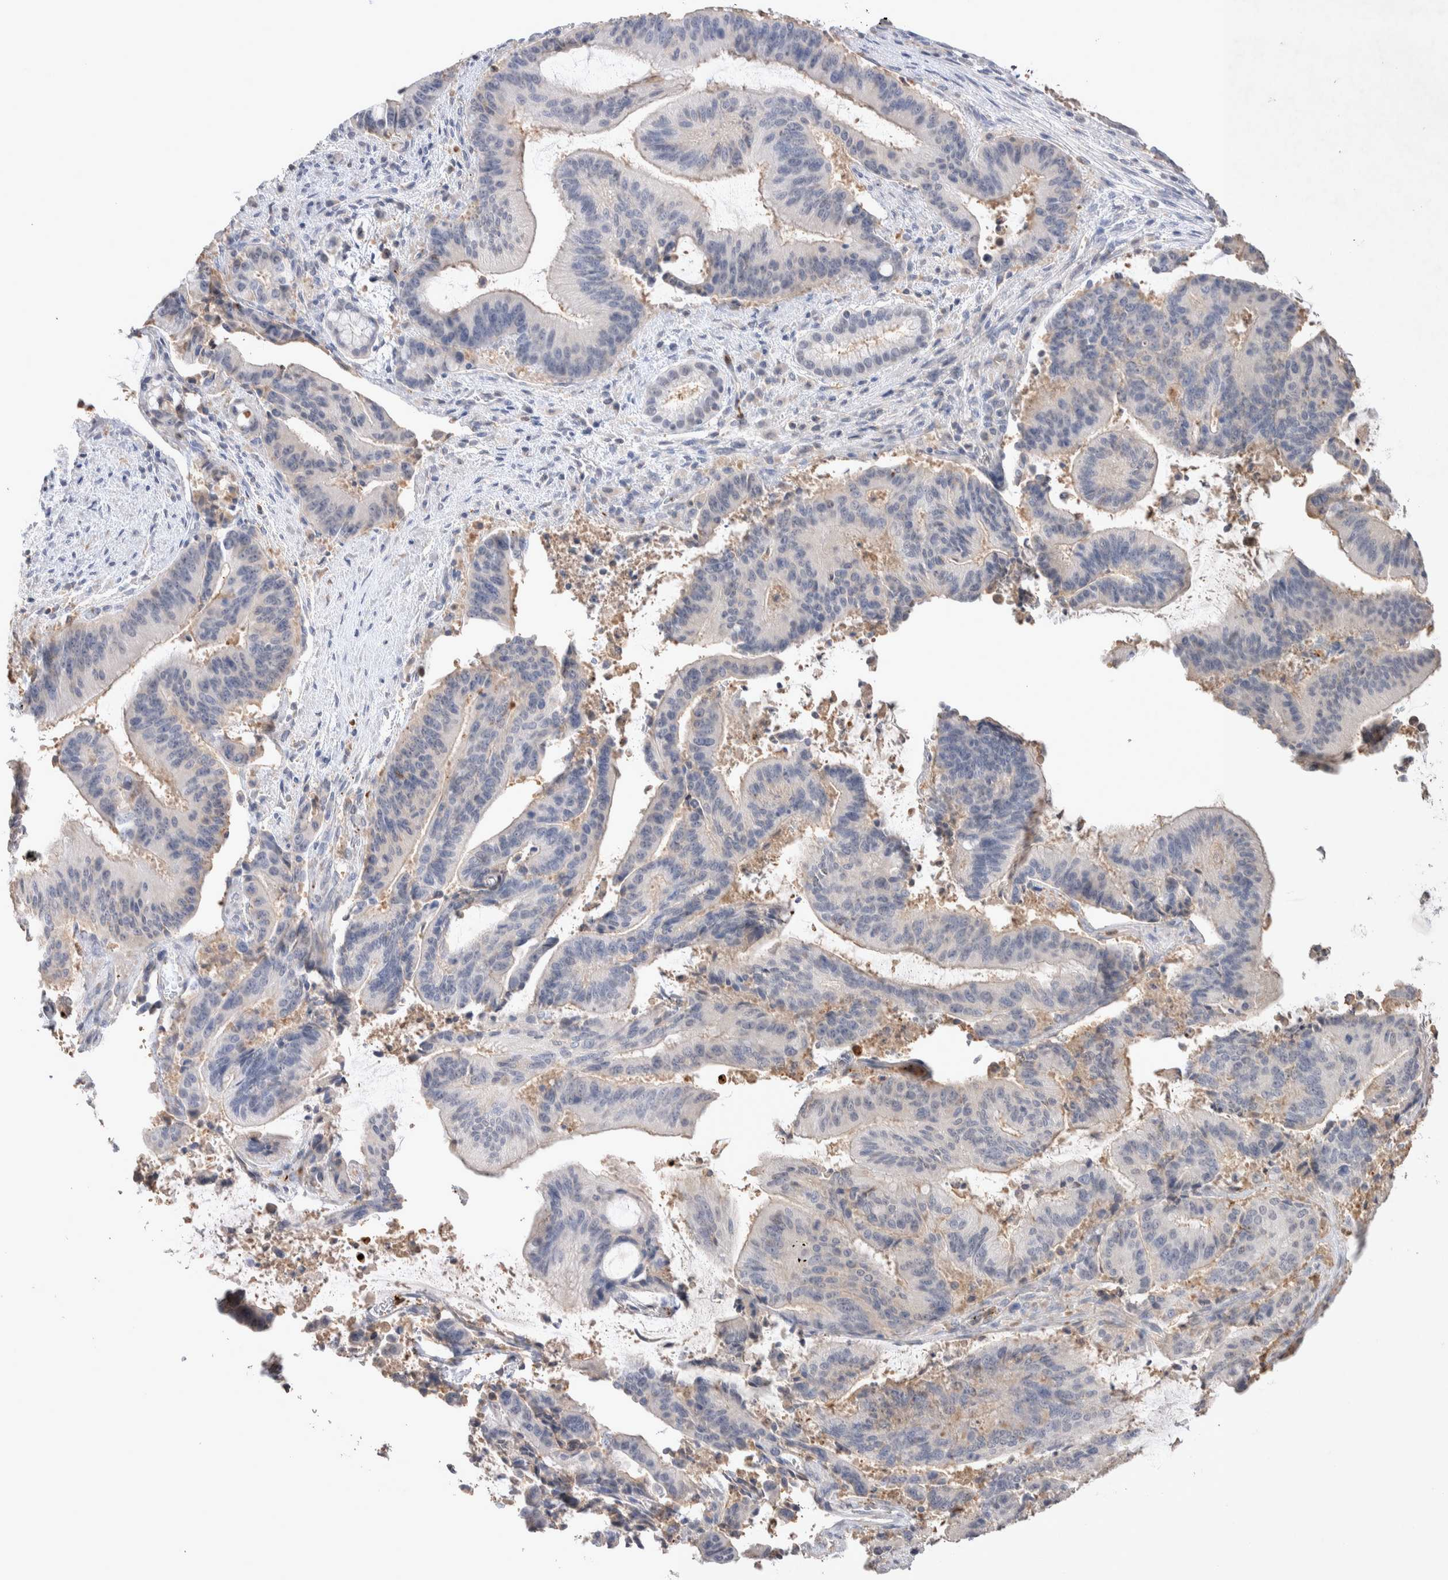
{"staining": {"intensity": "negative", "quantity": "none", "location": "none"}, "tissue": "liver cancer", "cell_type": "Tumor cells", "image_type": "cancer", "snomed": [{"axis": "morphology", "description": "Normal tissue, NOS"}, {"axis": "morphology", "description": "Cholangiocarcinoma"}, {"axis": "topography", "description": "Liver"}, {"axis": "topography", "description": "Peripheral nerve tissue"}], "caption": "Tumor cells show no significant protein staining in cholangiocarcinoma (liver).", "gene": "FFAR2", "patient": {"sex": "female", "age": 73}}